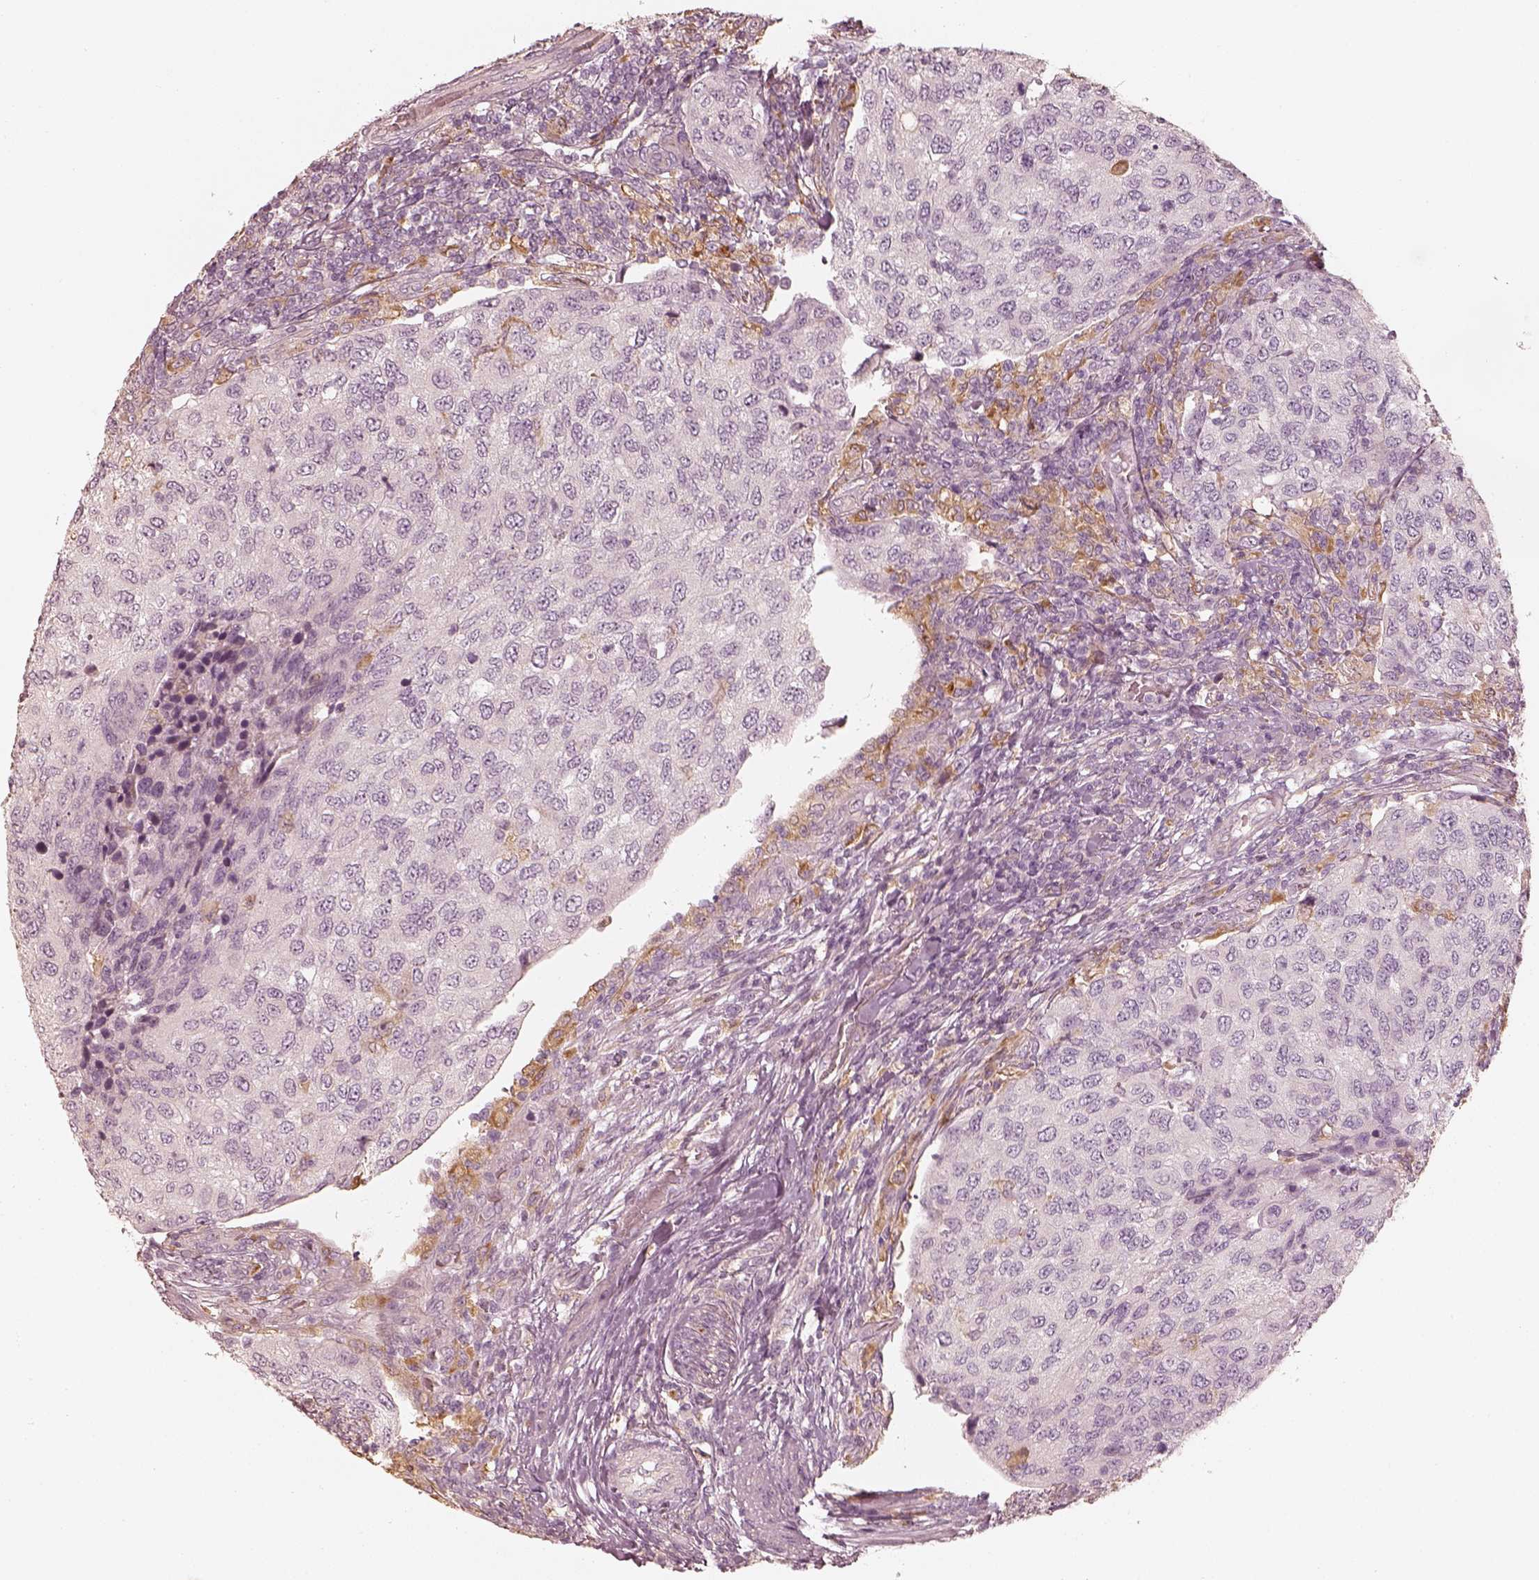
{"staining": {"intensity": "negative", "quantity": "none", "location": "none"}, "tissue": "urothelial cancer", "cell_type": "Tumor cells", "image_type": "cancer", "snomed": [{"axis": "morphology", "description": "Urothelial carcinoma, High grade"}, {"axis": "topography", "description": "Urinary bladder"}], "caption": "Image shows no significant protein expression in tumor cells of urothelial carcinoma (high-grade). Nuclei are stained in blue.", "gene": "FMNL2", "patient": {"sex": "female", "age": 78}}